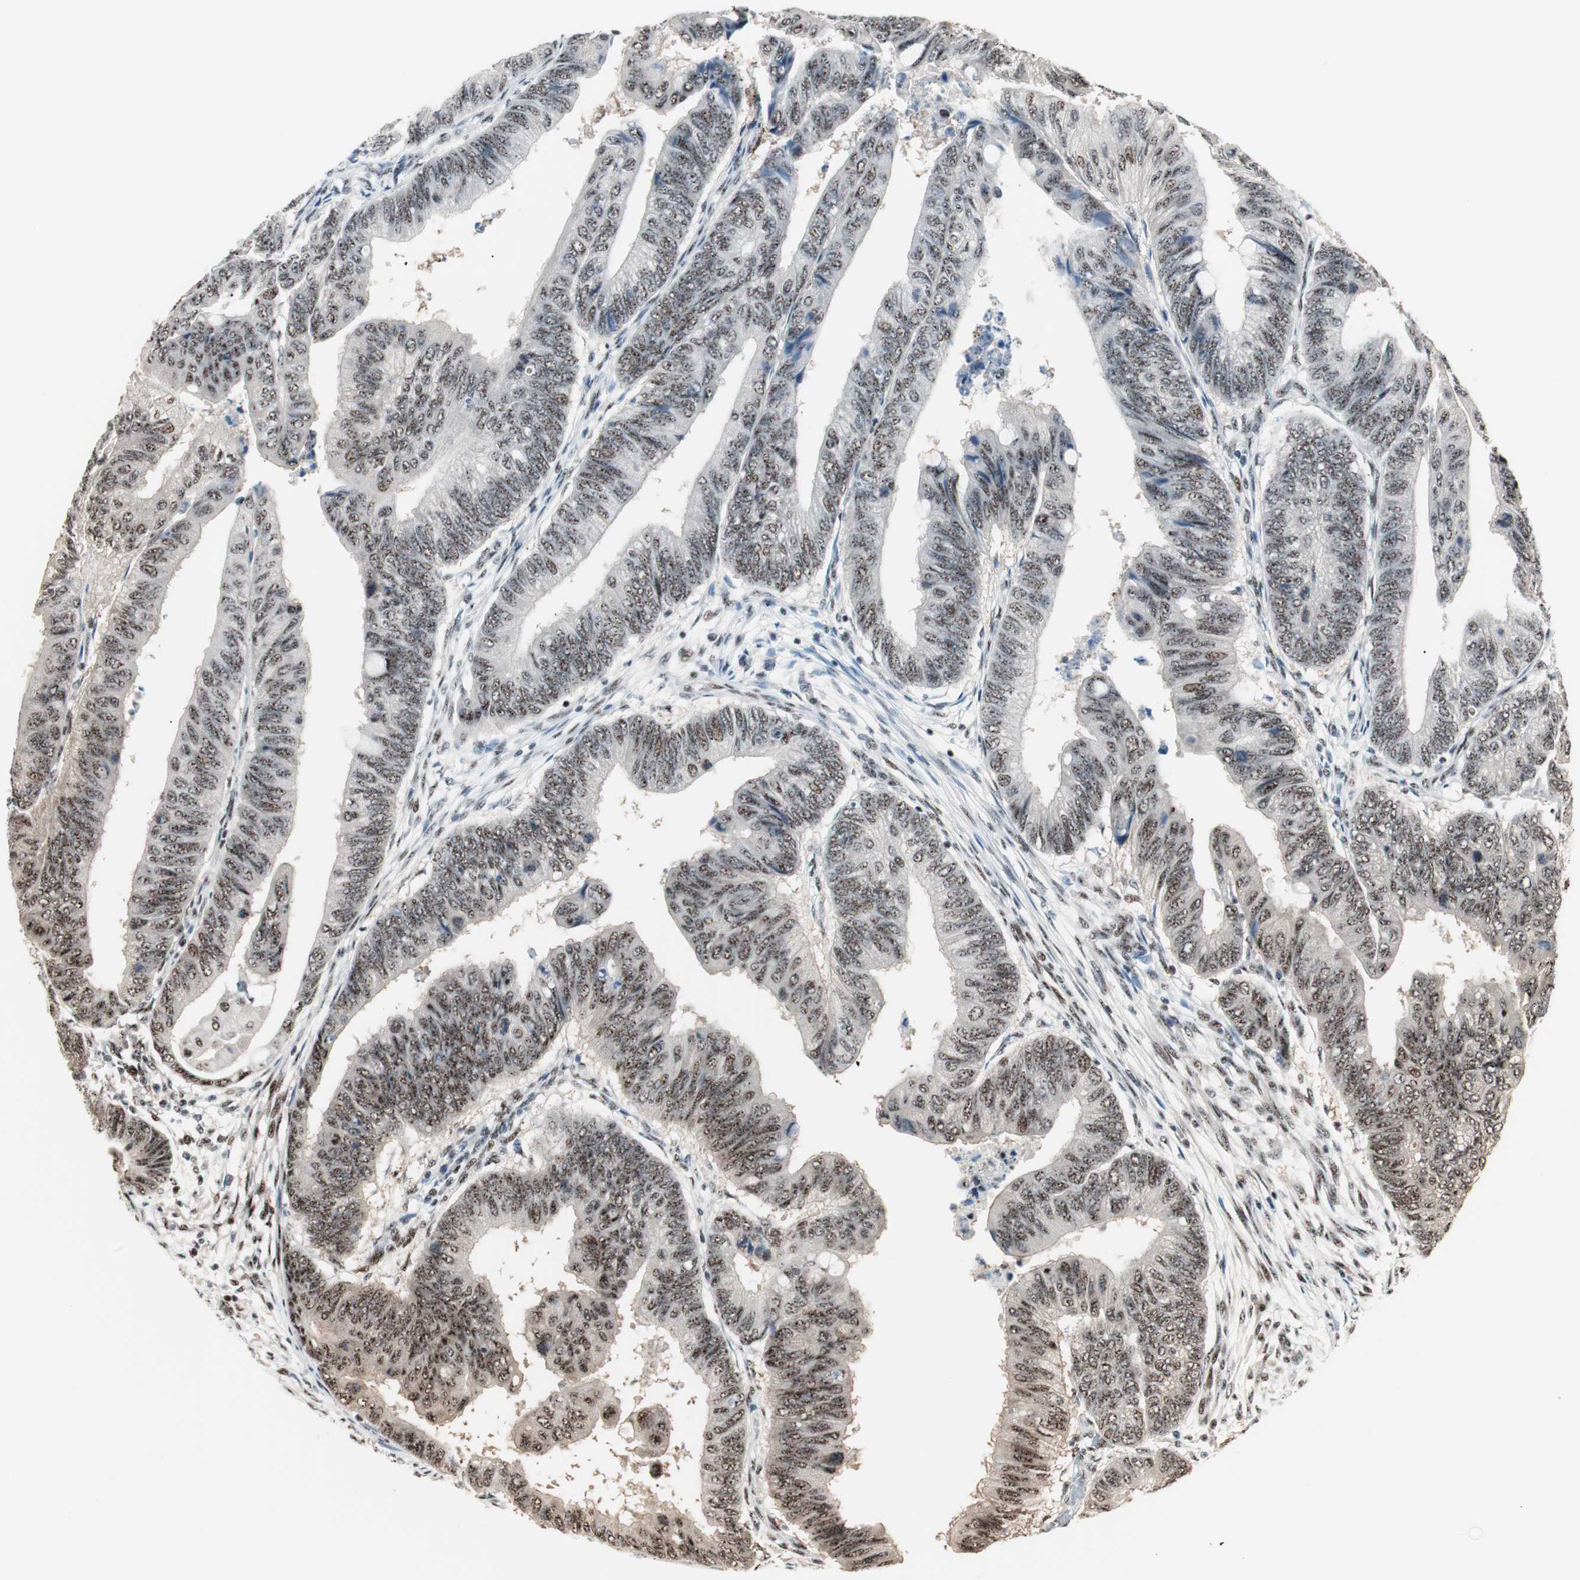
{"staining": {"intensity": "moderate", "quantity": ">75%", "location": "nuclear"}, "tissue": "colorectal cancer", "cell_type": "Tumor cells", "image_type": "cancer", "snomed": [{"axis": "morphology", "description": "Normal tissue, NOS"}, {"axis": "morphology", "description": "Adenocarcinoma, NOS"}, {"axis": "topography", "description": "Rectum"}, {"axis": "topography", "description": "Peripheral nerve tissue"}], "caption": "Human colorectal adenocarcinoma stained for a protein (brown) reveals moderate nuclear positive staining in approximately >75% of tumor cells.", "gene": "NR5A2", "patient": {"sex": "male", "age": 92}}